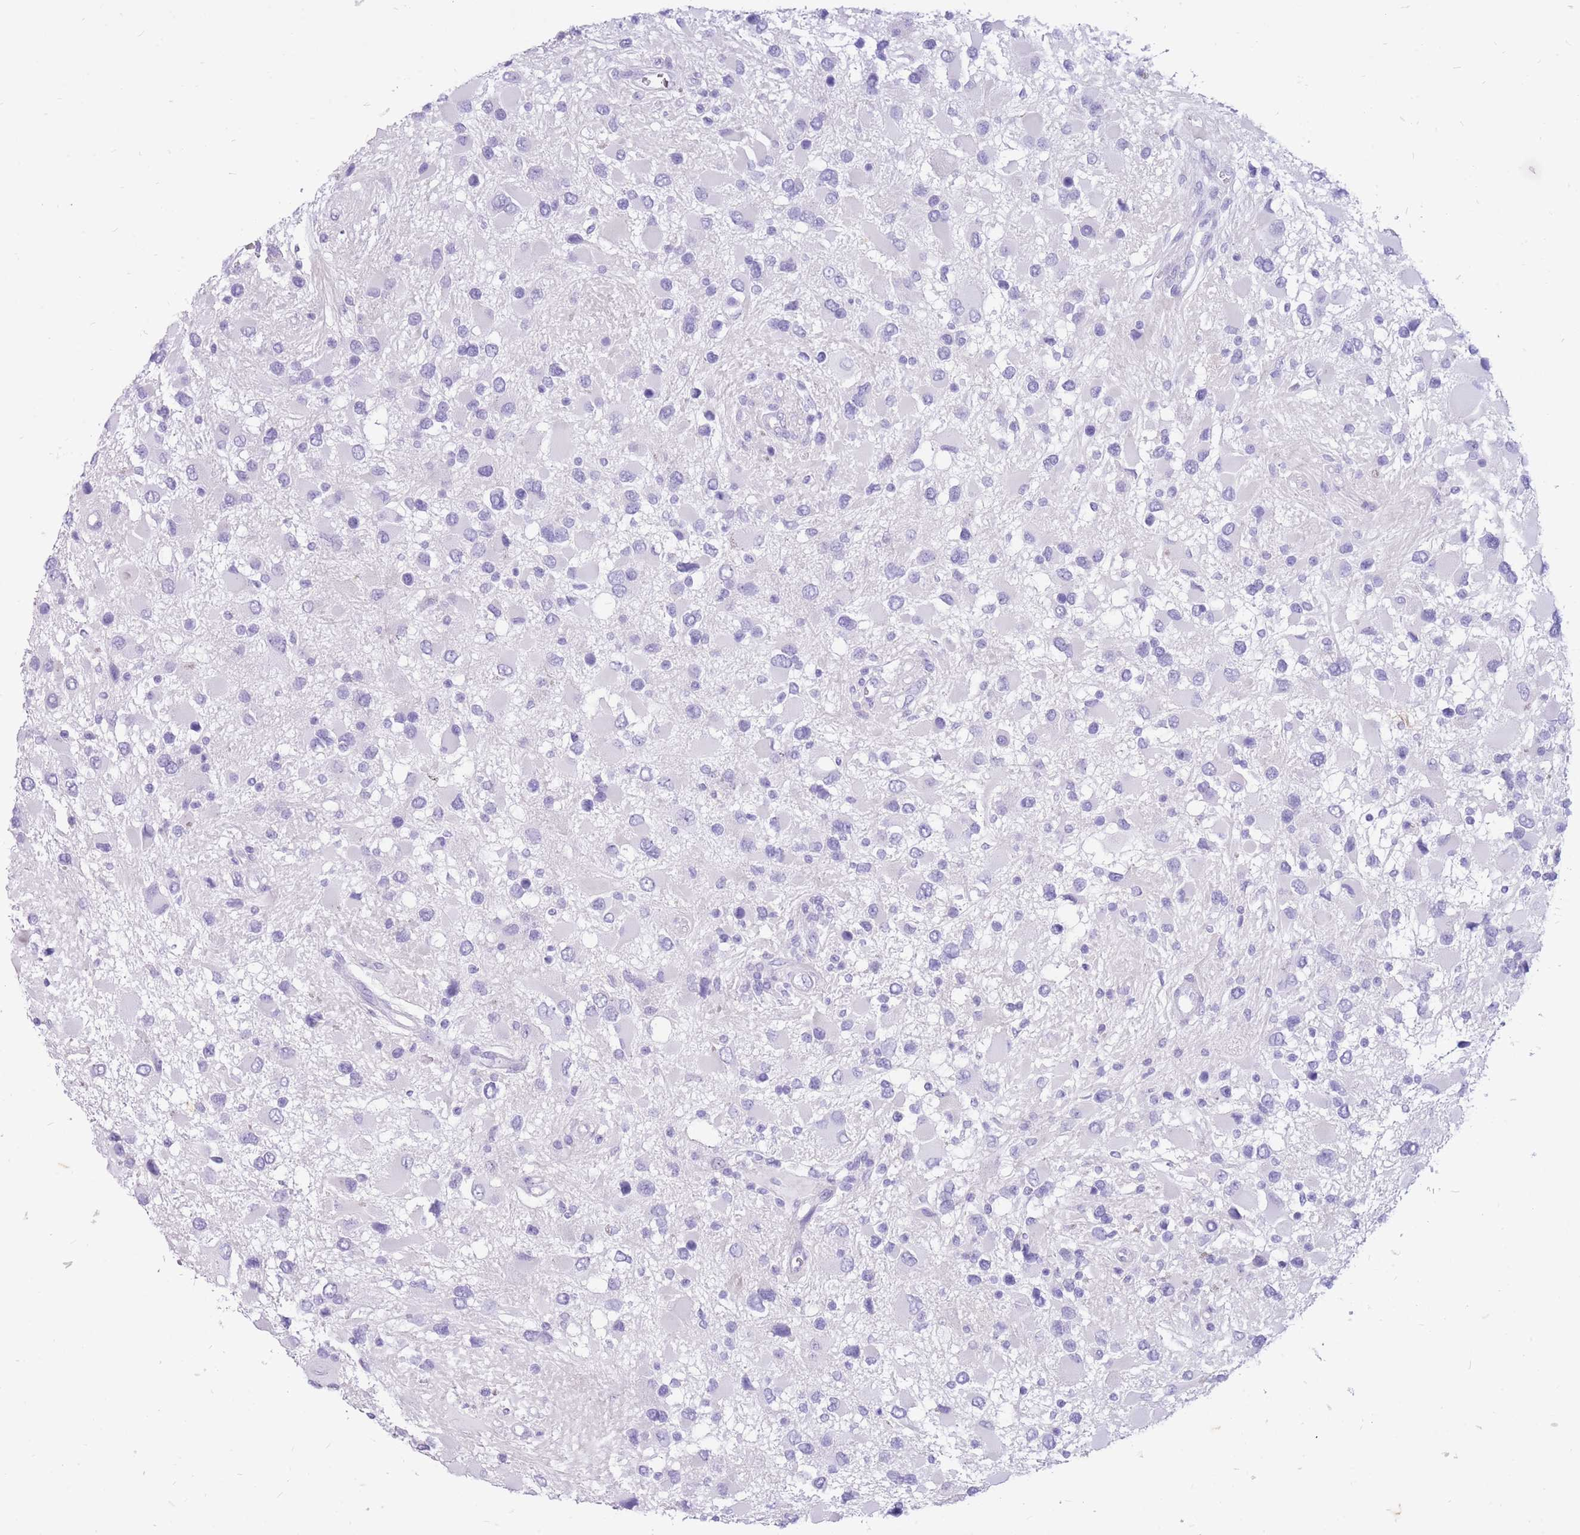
{"staining": {"intensity": "negative", "quantity": "none", "location": "none"}, "tissue": "glioma", "cell_type": "Tumor cells", "image_type": "cancer", "snomed": [{"axis": "morphology", "description": "Glioma, malignant, High grade"}, {"axis": "topography", "description": "Brain"}], "caption": "Micrograph shows no protein expression in tumor cells of malignant high-grade glioma tissue.", "gene": "ZFP37", "patient": {"sex": "male", "age": 53}}